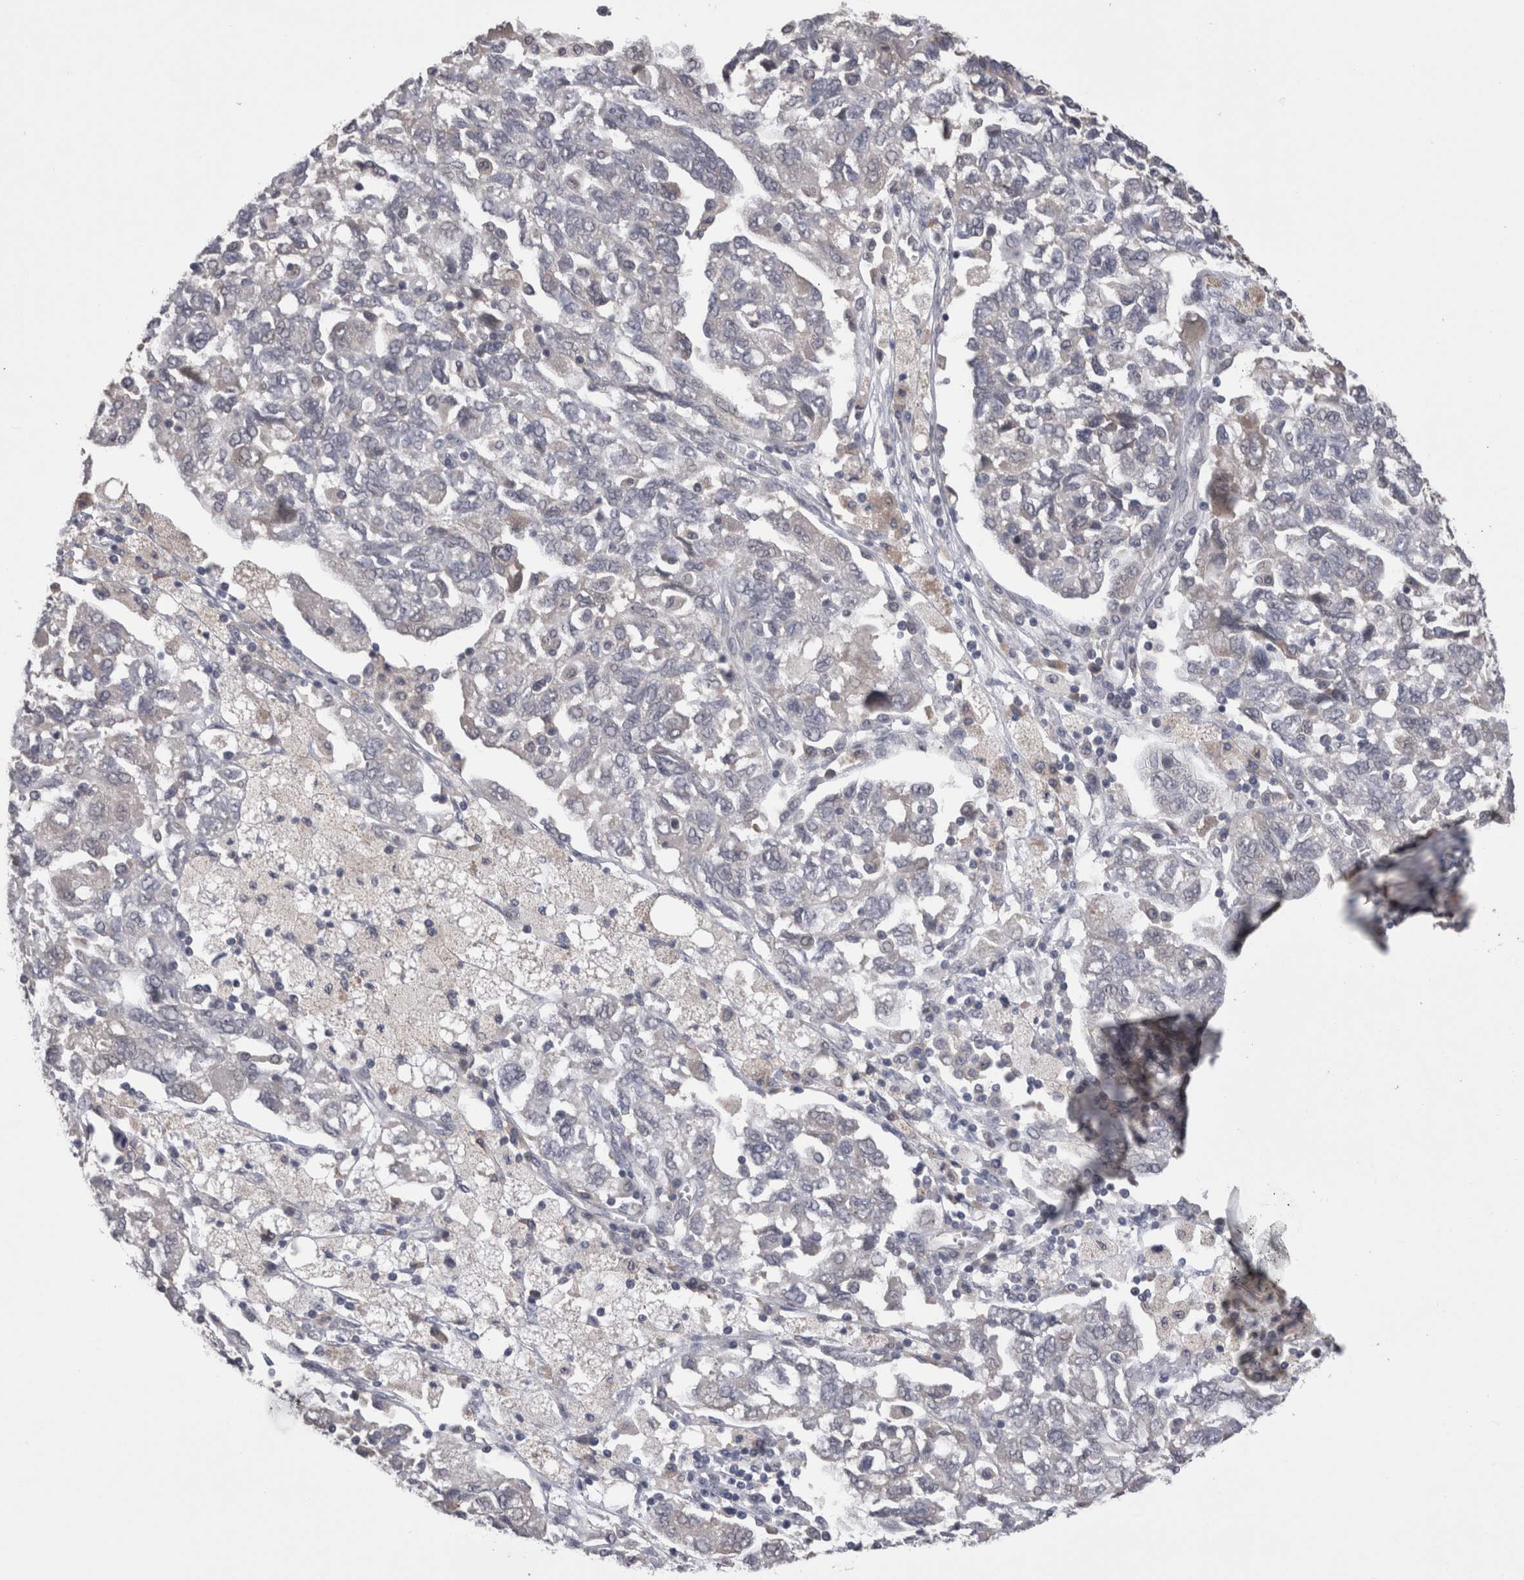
{"staining": {"intensity": "negative", "quantity": "none", "location": "none"}, "tissue": "ovarian cancer", "cell_type": "Tumor cells", "image_type": "cancer", "snomed": [{"axis": "morphology", "description": "Carcinoma, NOS"}, {"axis": "morphology", "description": "Cystadenocarcinoma, serous, NOS"}, {"axis": "topography", "description": "Ovary"}], "caption": "DAB (3,3'-diaminobenzidine) immunohistochemical staining of carcinoma (ovarian) exhibits no significant positivity in tumor cells.", "gene": "DCTN6", "patient": {"sex": "female", "age": 69}}